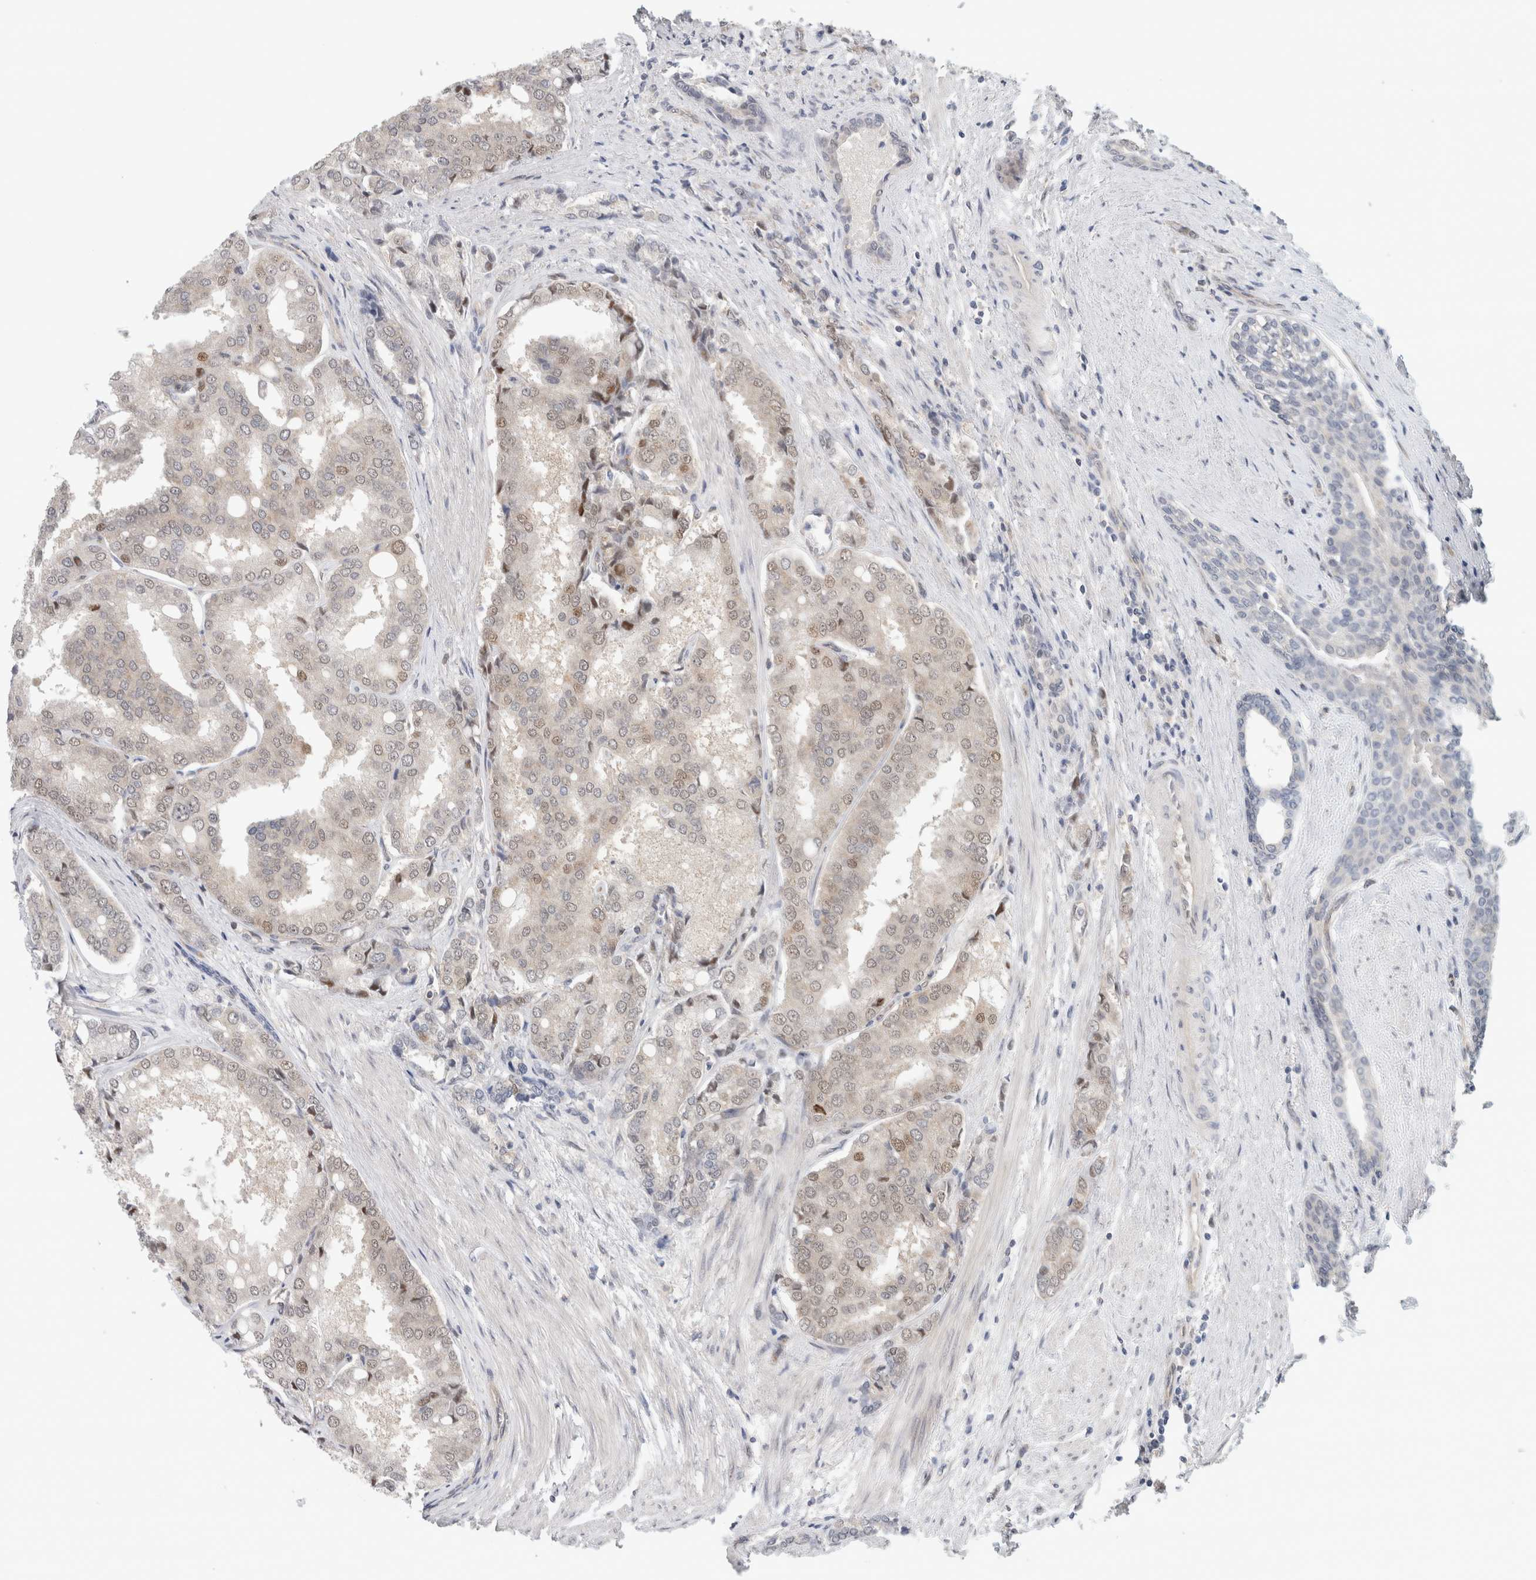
{"staining": {"intensity": "weak", "quantity": "<25%", "location": "nuclear"}, "tissue": "prostate cancer", "cell_type": "Tumor cells", "image_type": "cancer", "snomed": [{"axis": "morphology", "description": "Adenocarcinoma, High grade"}, {"axis": "topography", "description": "Prostate"}], "caption": "This is a micrograph of immunohistochemistry staining of prostate adenocarcinoma (high-grade), which shows no positivity in tumor cells.", "gene": "EIF4G3", "patient": {"sex": "male", "age": 50}}